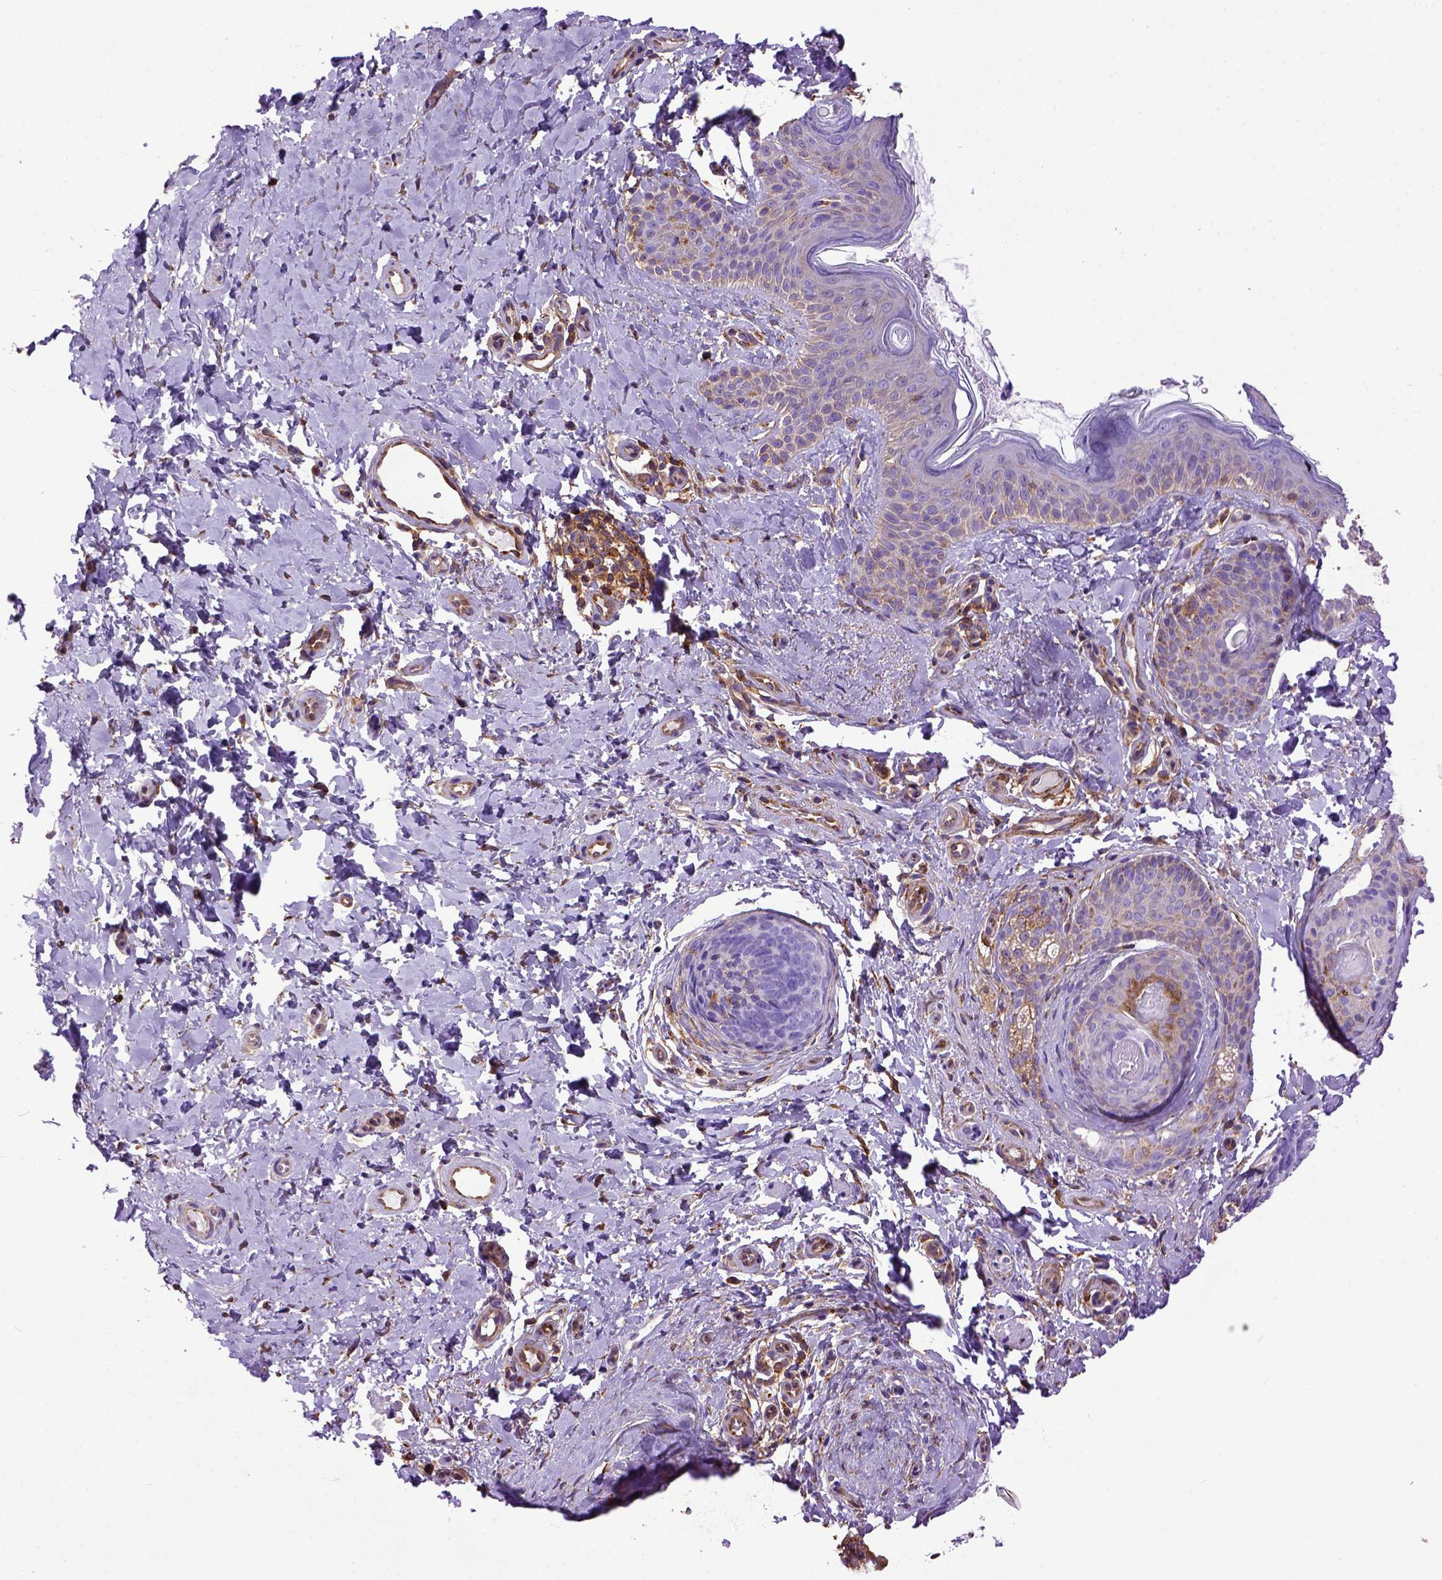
{"staining": {"intensity": "negative", "quantity": "none", "location": "none"}, "tissue": "skin cancer", "cell_type": "Tumor cells", "image_type": "cancer", "snomed": [{"axis": "morphology", "description": "Basal cell carcinoma"}, {"axis": "topography", "description": "Skin"}], "caption": "Skin cancer was stained to show a protein in brown. There is no significant staining in tumor cells.", "gene": "MVP", "patient": {"sex": "male", "age": 89}}